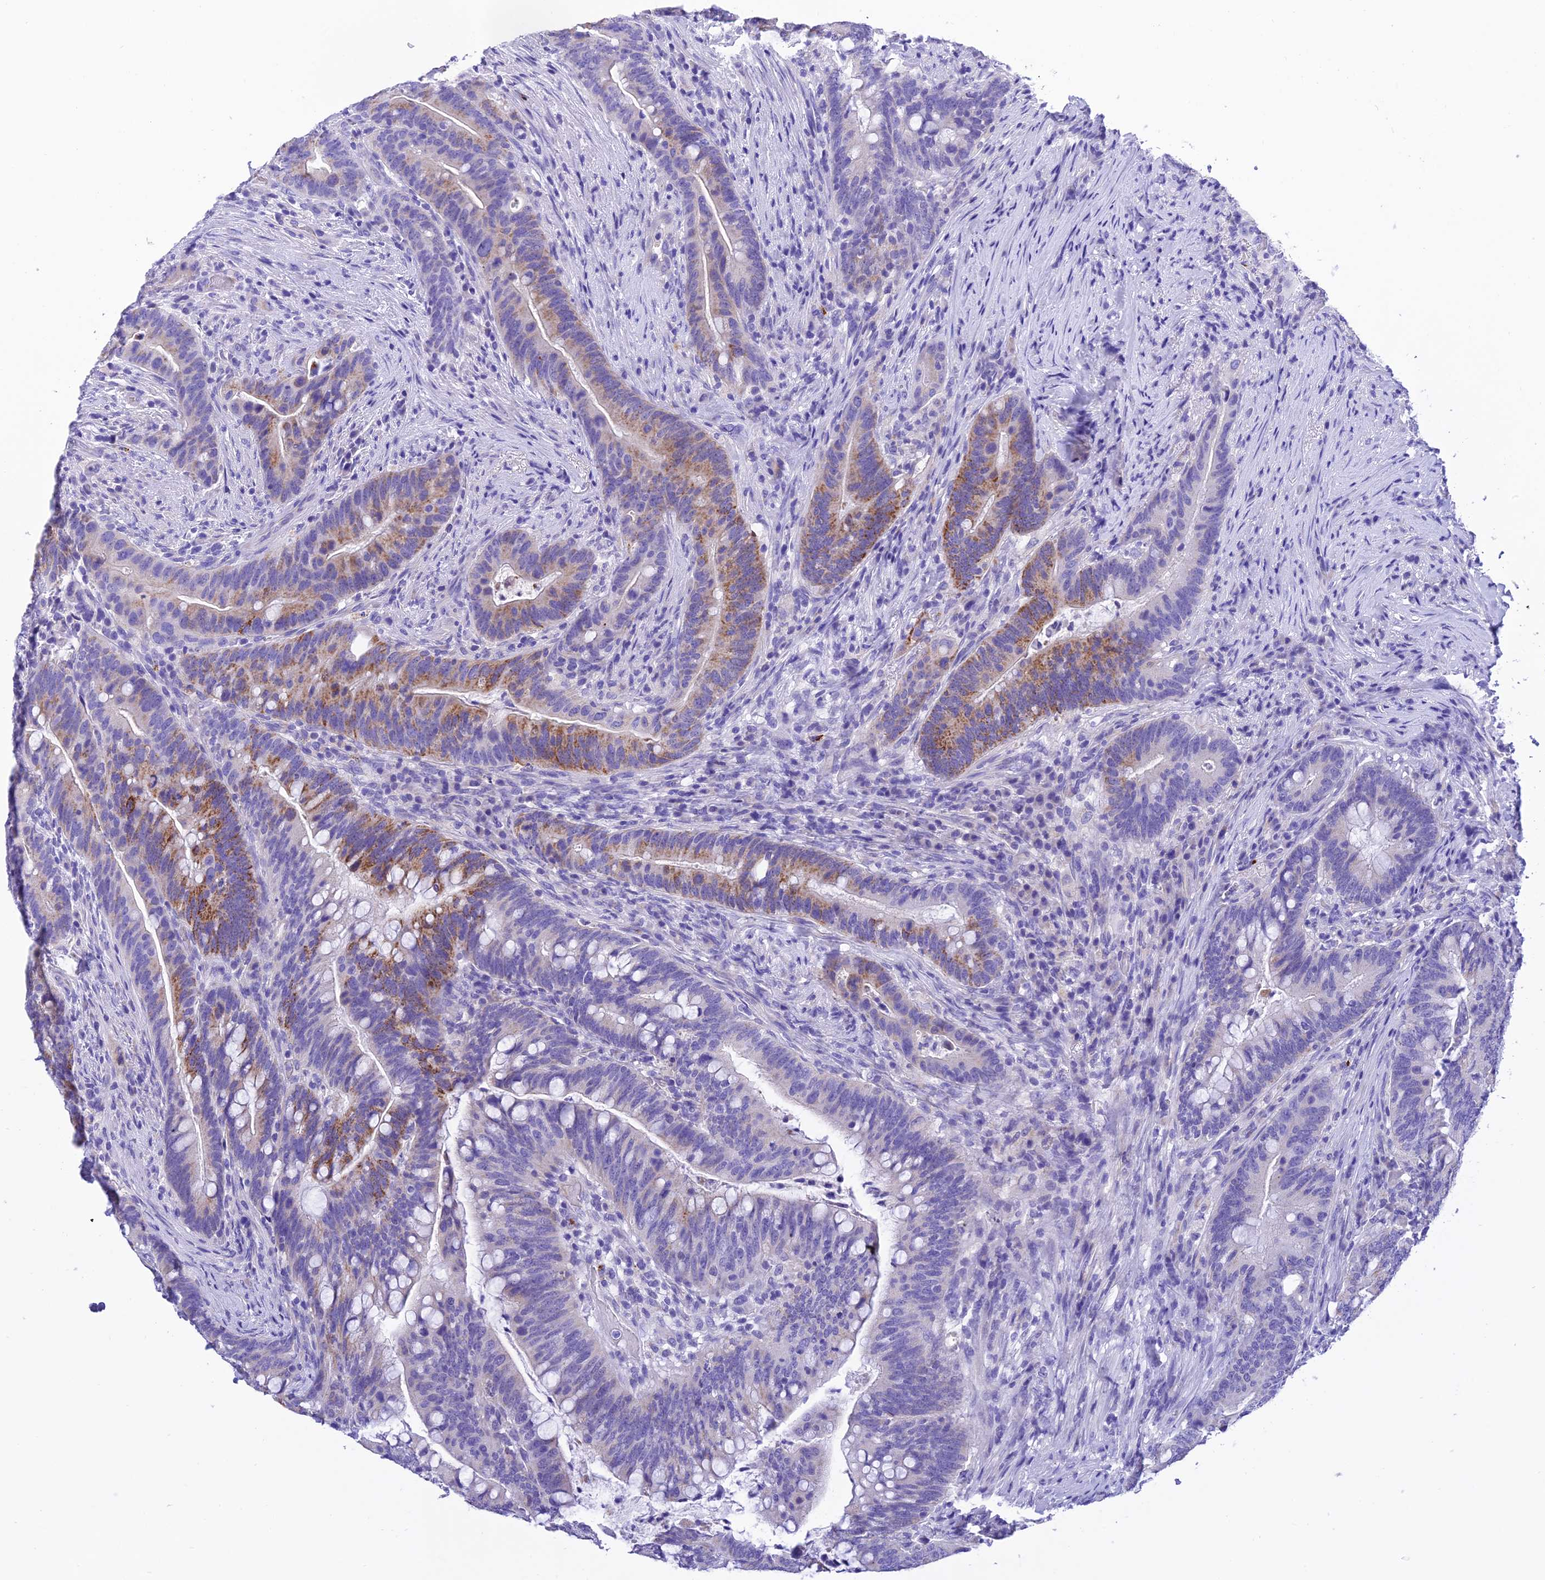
{"staining": {"intensity": "moderate", "quantity": "<25%", "location": "cytoplasmic/membranous"}, "tissue": "colorectal cancer", "cell_type": "Tumor cells", "image_type": "cancer", "snomed": [{"axis": "morphology", "description": "Adenocarcinoma, NOS"}, {"axis": "topography", "description": "Colon"}], "caption": "Brown immunohistochemical staining in colorectal adenocarcinoma exhibits moderate cytoplasmic/membranous expression in about <25% of tumor cells.", "gene": "MS4A5", "patient": {"sex": "female", "age": 66}}